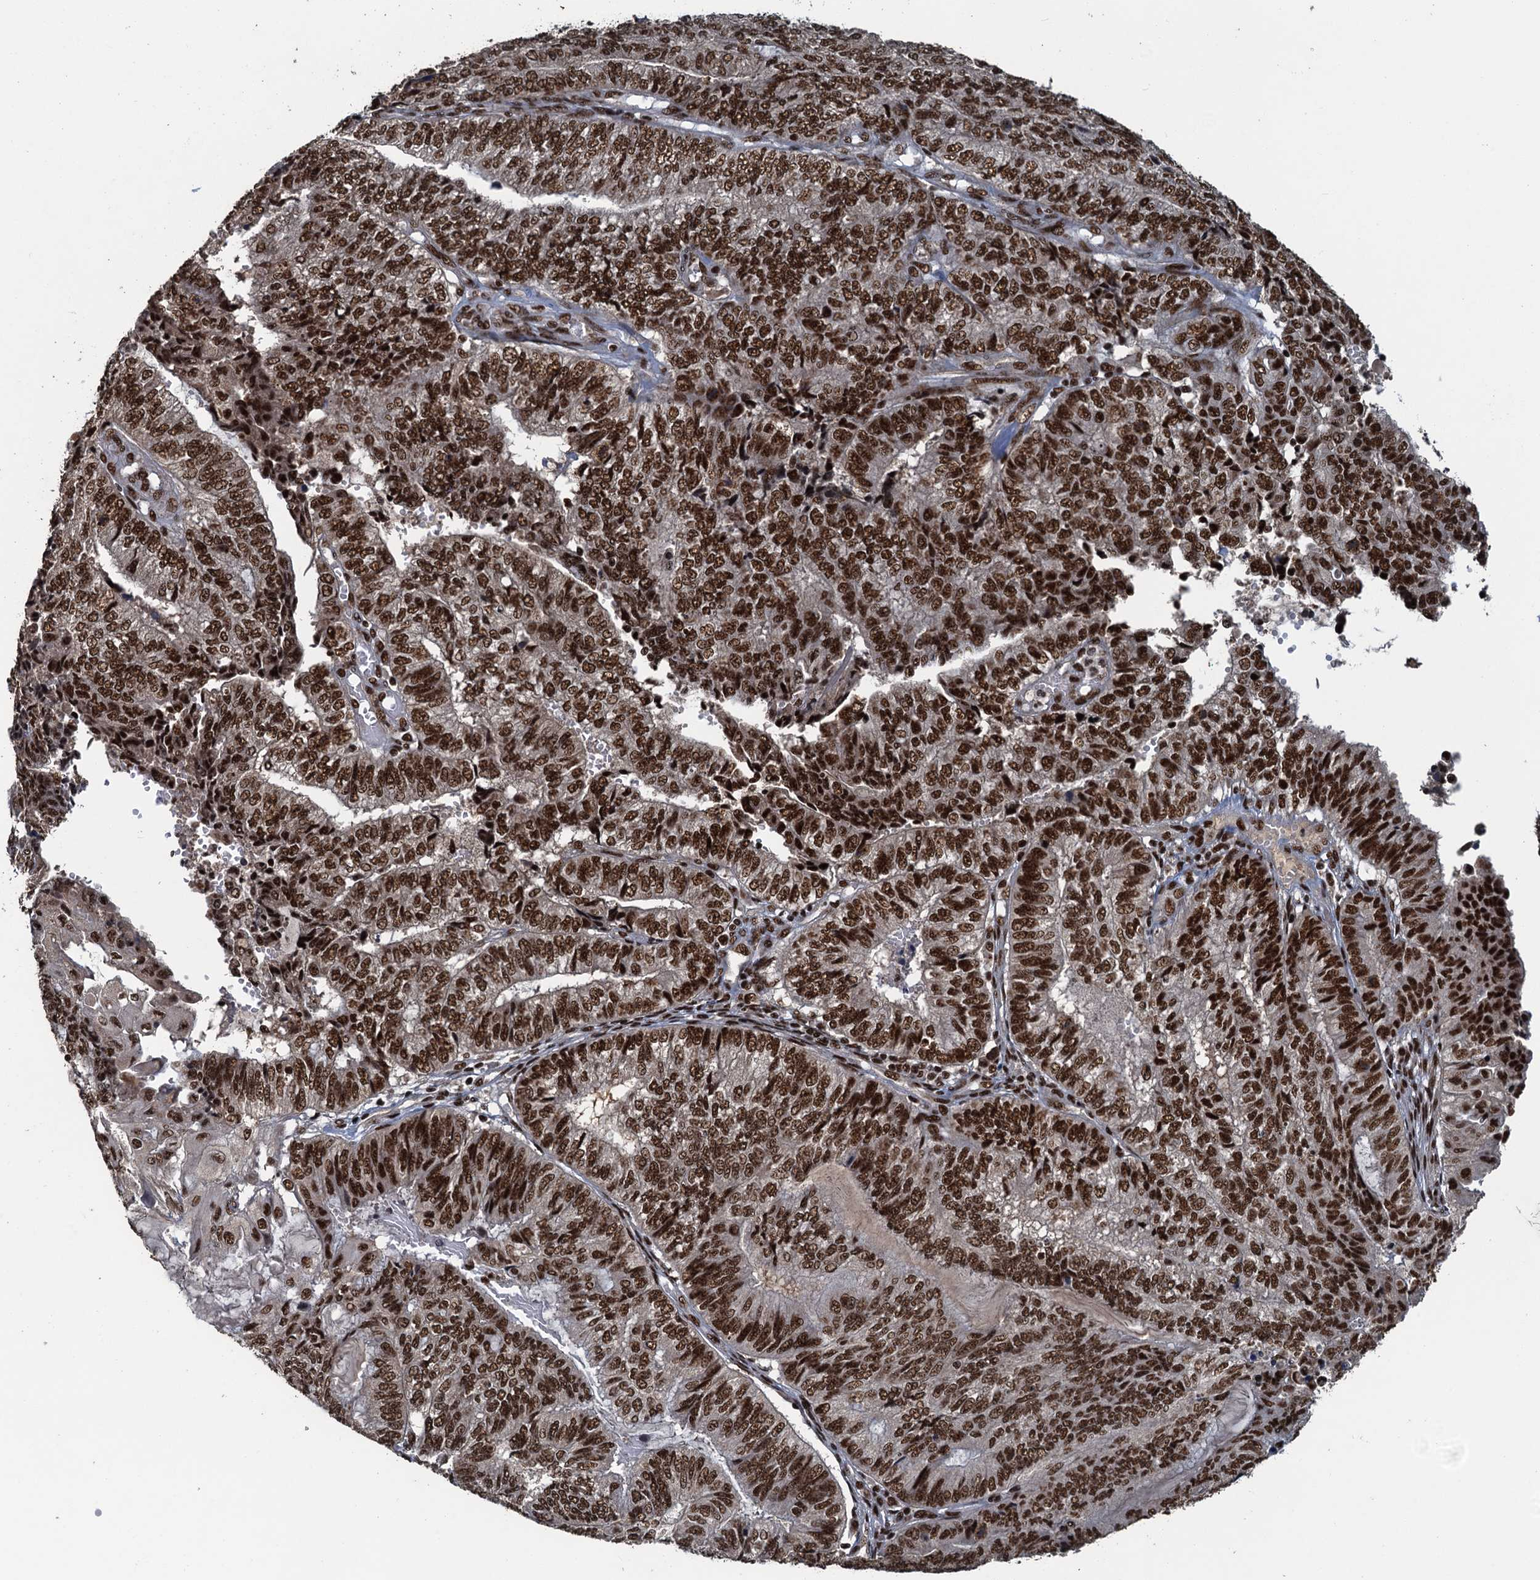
{"staining": {"intensity": "moderate", "quantity": ">75%", "location": "nuclear"}, "tissue": "endometrial cancer", "cell_type": "Tumor cells", "image_type": "cancer", "snomed": [{"axis": "morphology", "description": "Adenocarcinoma, NOS"}, {"axis": "topography", "description": "Uterus"}, {"axis": "topography", "description": "Endometrium"}], "caption": "Endometrial cancer was stained to show a protein in brown. There is medium levels of moderate nuclear positivity in about >75% of tumor cells. The staining is performed using DAB (3,3'-diaminobenzidine) brown chromogen to label protein expression. The nuclei are counter-stained blue using hematoxylin.", "gene": "ZC3H18", "patient": {"sex": "female", "age": 70}}